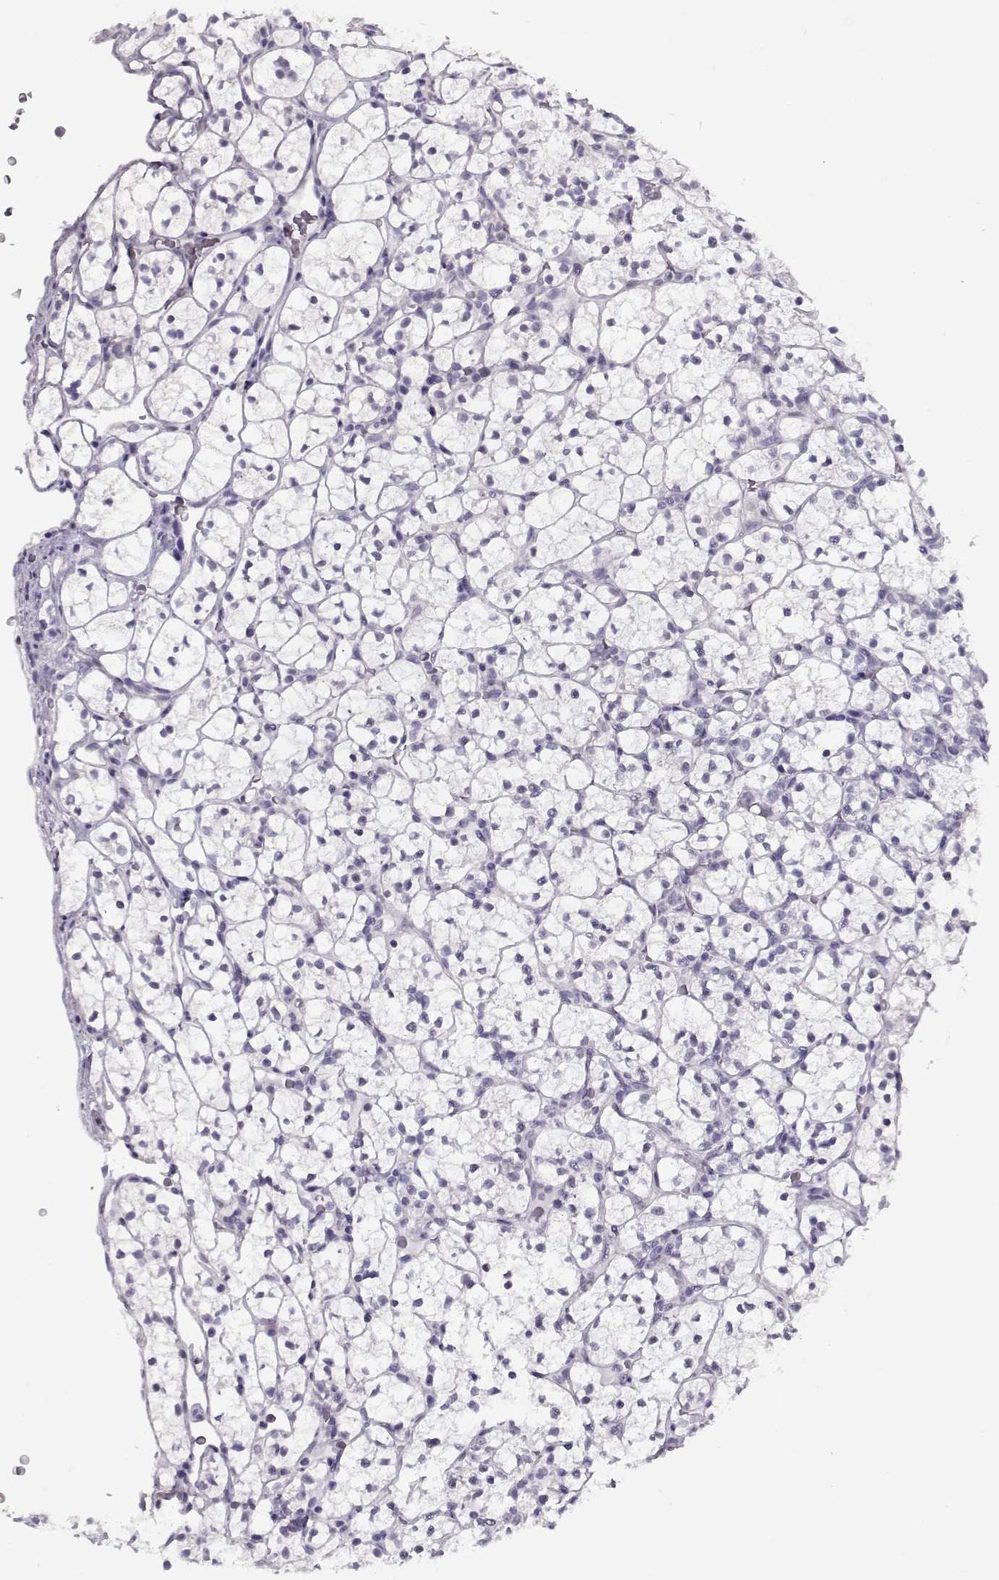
{"staining": {"intensity": "negative", "quantity": "none", "location": "none"}, "tissue": "renal cancer", "cell_type": "Tumor cells", "image_type": "cancer", "snomed": [{"axis": "morphology", "description": "Adenocarcinoma, NOS"}, {"axis": "topography", "description": "Kidney"}], "caption": "This is an immunohistochemistry photomicrograph of adenocarcinoma (renal). There is no staining in tumor cells.", "gene": "CIBAR1", "patient": {"sex": "female", "age": 89}}